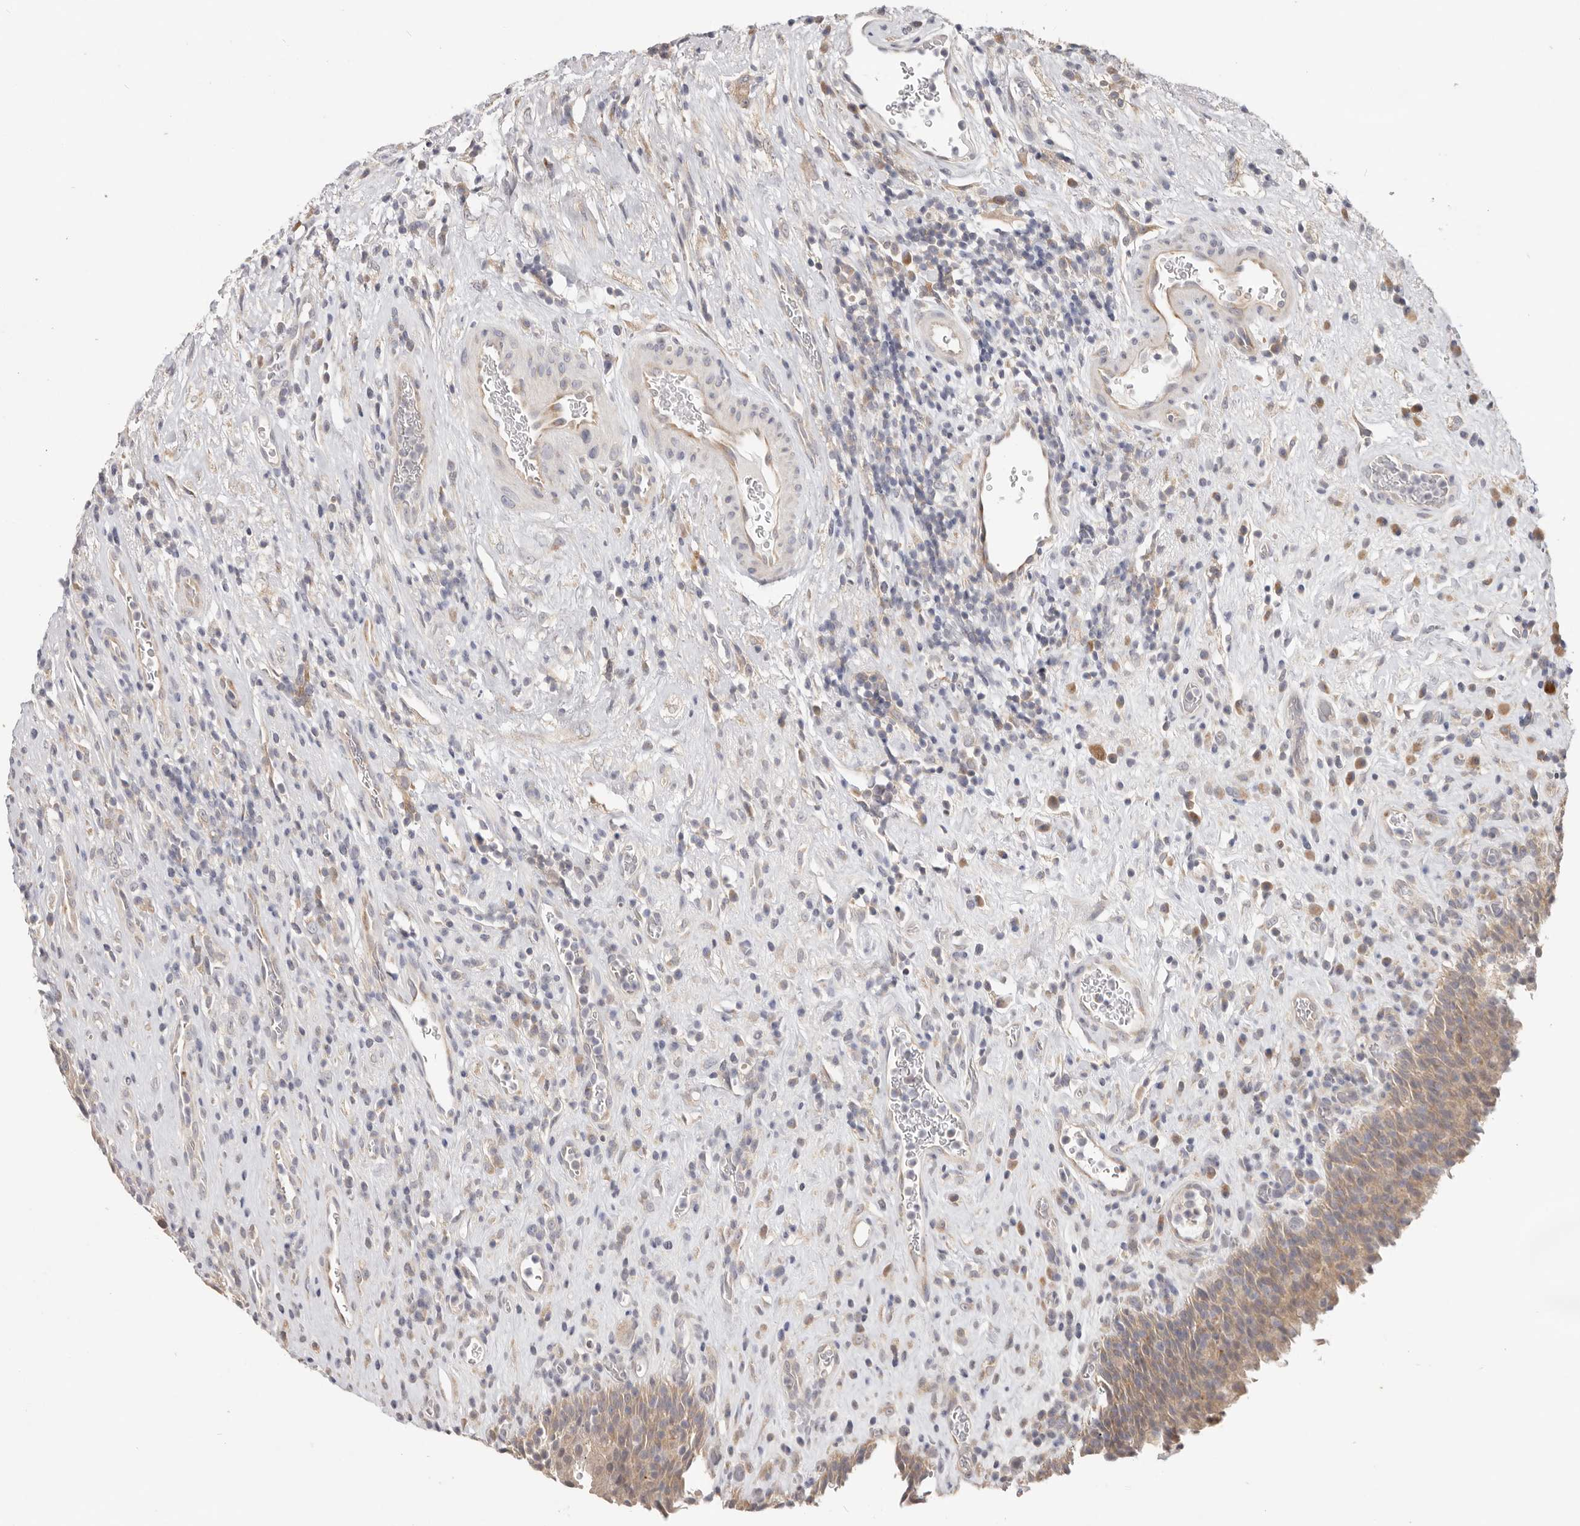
{"staining": {"intensity": "negative", "quantity": "none", "location": "none"}, "tissue": "urinary bladder", "cell_type": "Urothelial cells", "image_type": "normal", "snomed": [{"axis": "morphology", "description": "Normal tissue, NOS"}, {"axis": "morphology", "description": "Inflammation, NOS"}, {"axis": "topography", "description": "Urinary bladder"}], "caption": "IHC of unremarkable human urinary bladder shows no expression in urothelial cells.", "gene": "WDR77", "patient": {"sex": "female", "age": 75}}